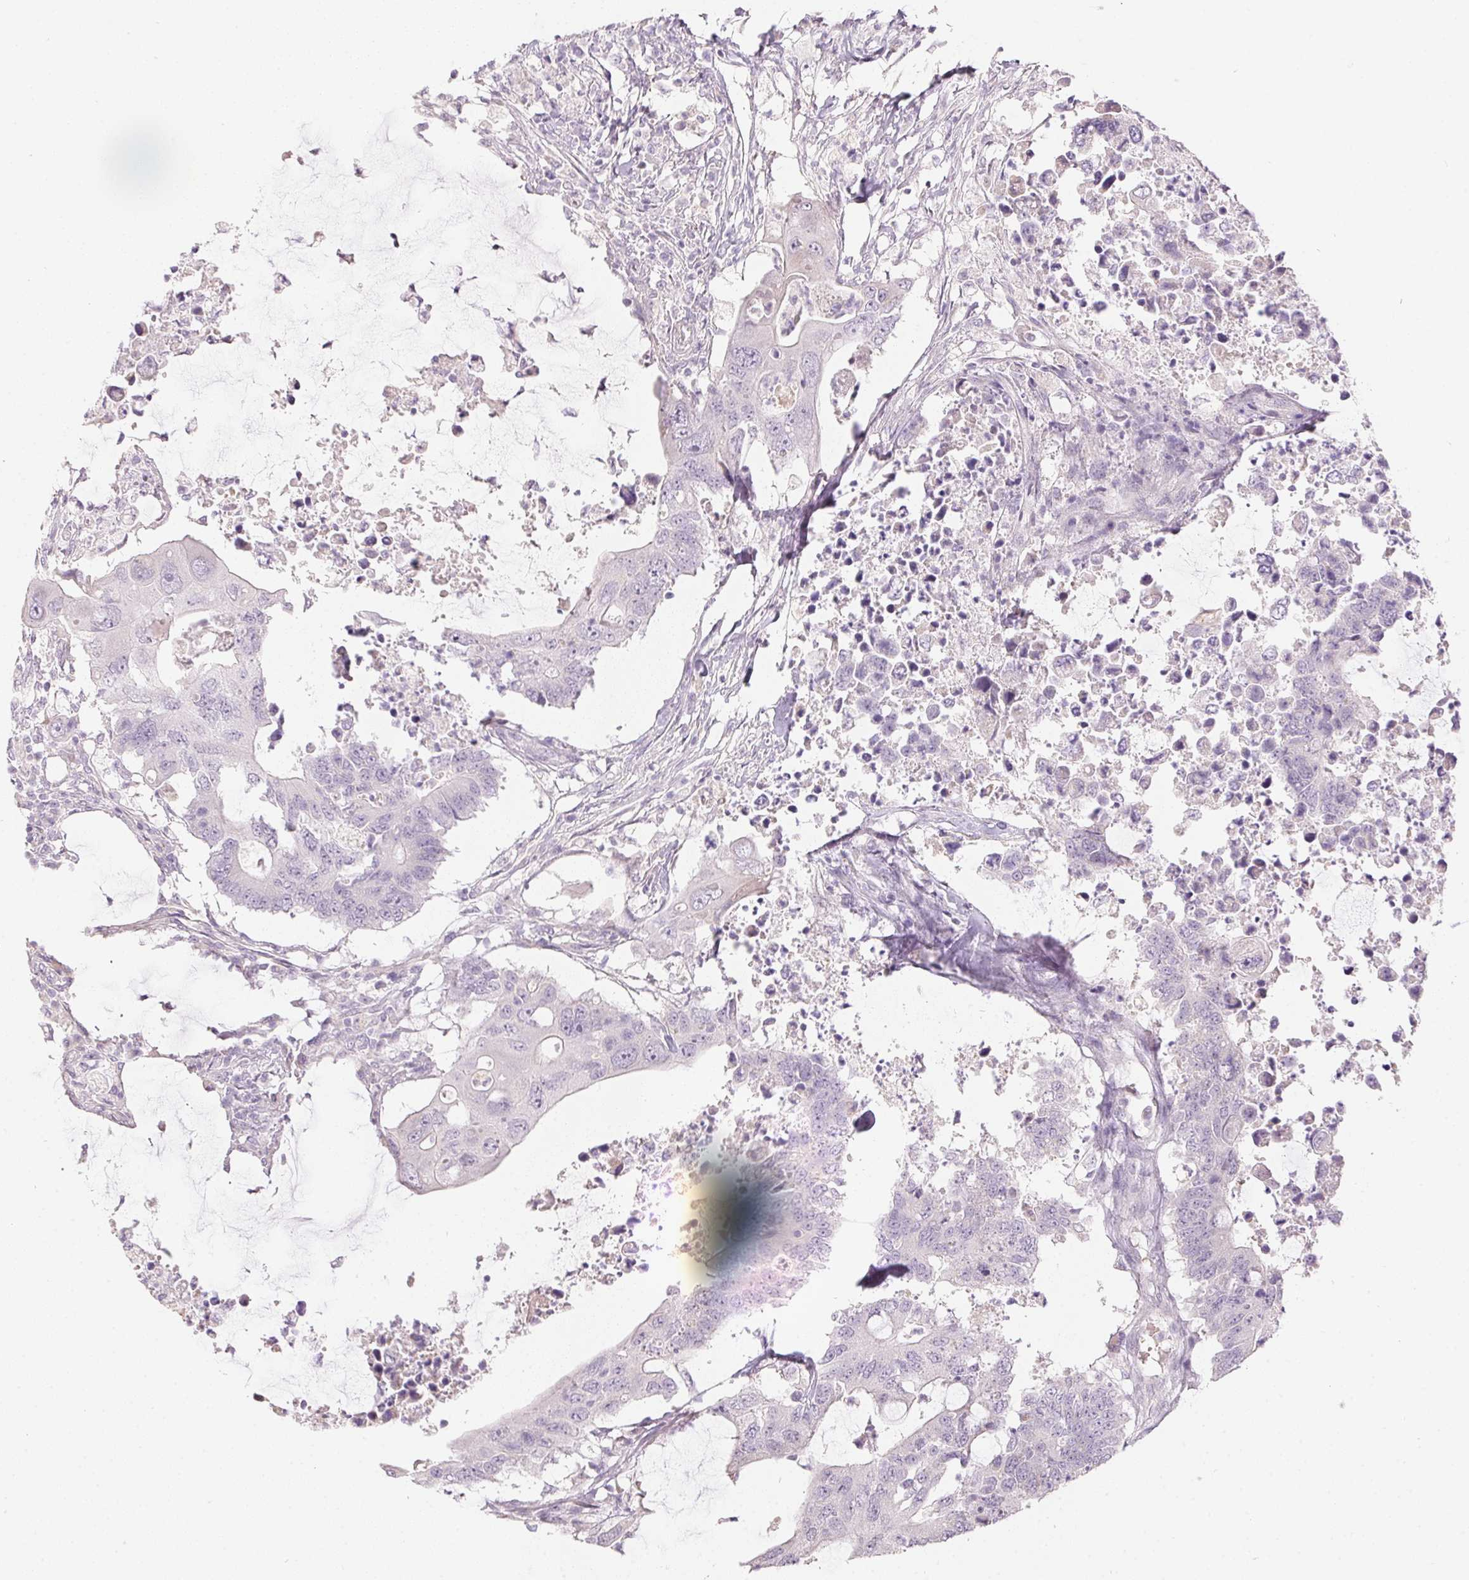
{"staining": {"intensity": "negative", "quantity": "none", "location": "none"}, "tissue": "colorectal cancer", "cell_type": "Tumor cells", "image_type": "cancer", "snomed": [{"axis": "morphology", "description": "Adenocarcinoma, NOS"}, {"axis": "topography", "description": "Colon"}], "caption": "DAB (3,3'-diaminobenzidine) immunohistochemical staining of human colorectal cancer (adenocarcinoma) demonstrates no significant expression in tumor cells.", "gene": "CTCFL", "patient": {"sex": "male", "age": 71}}